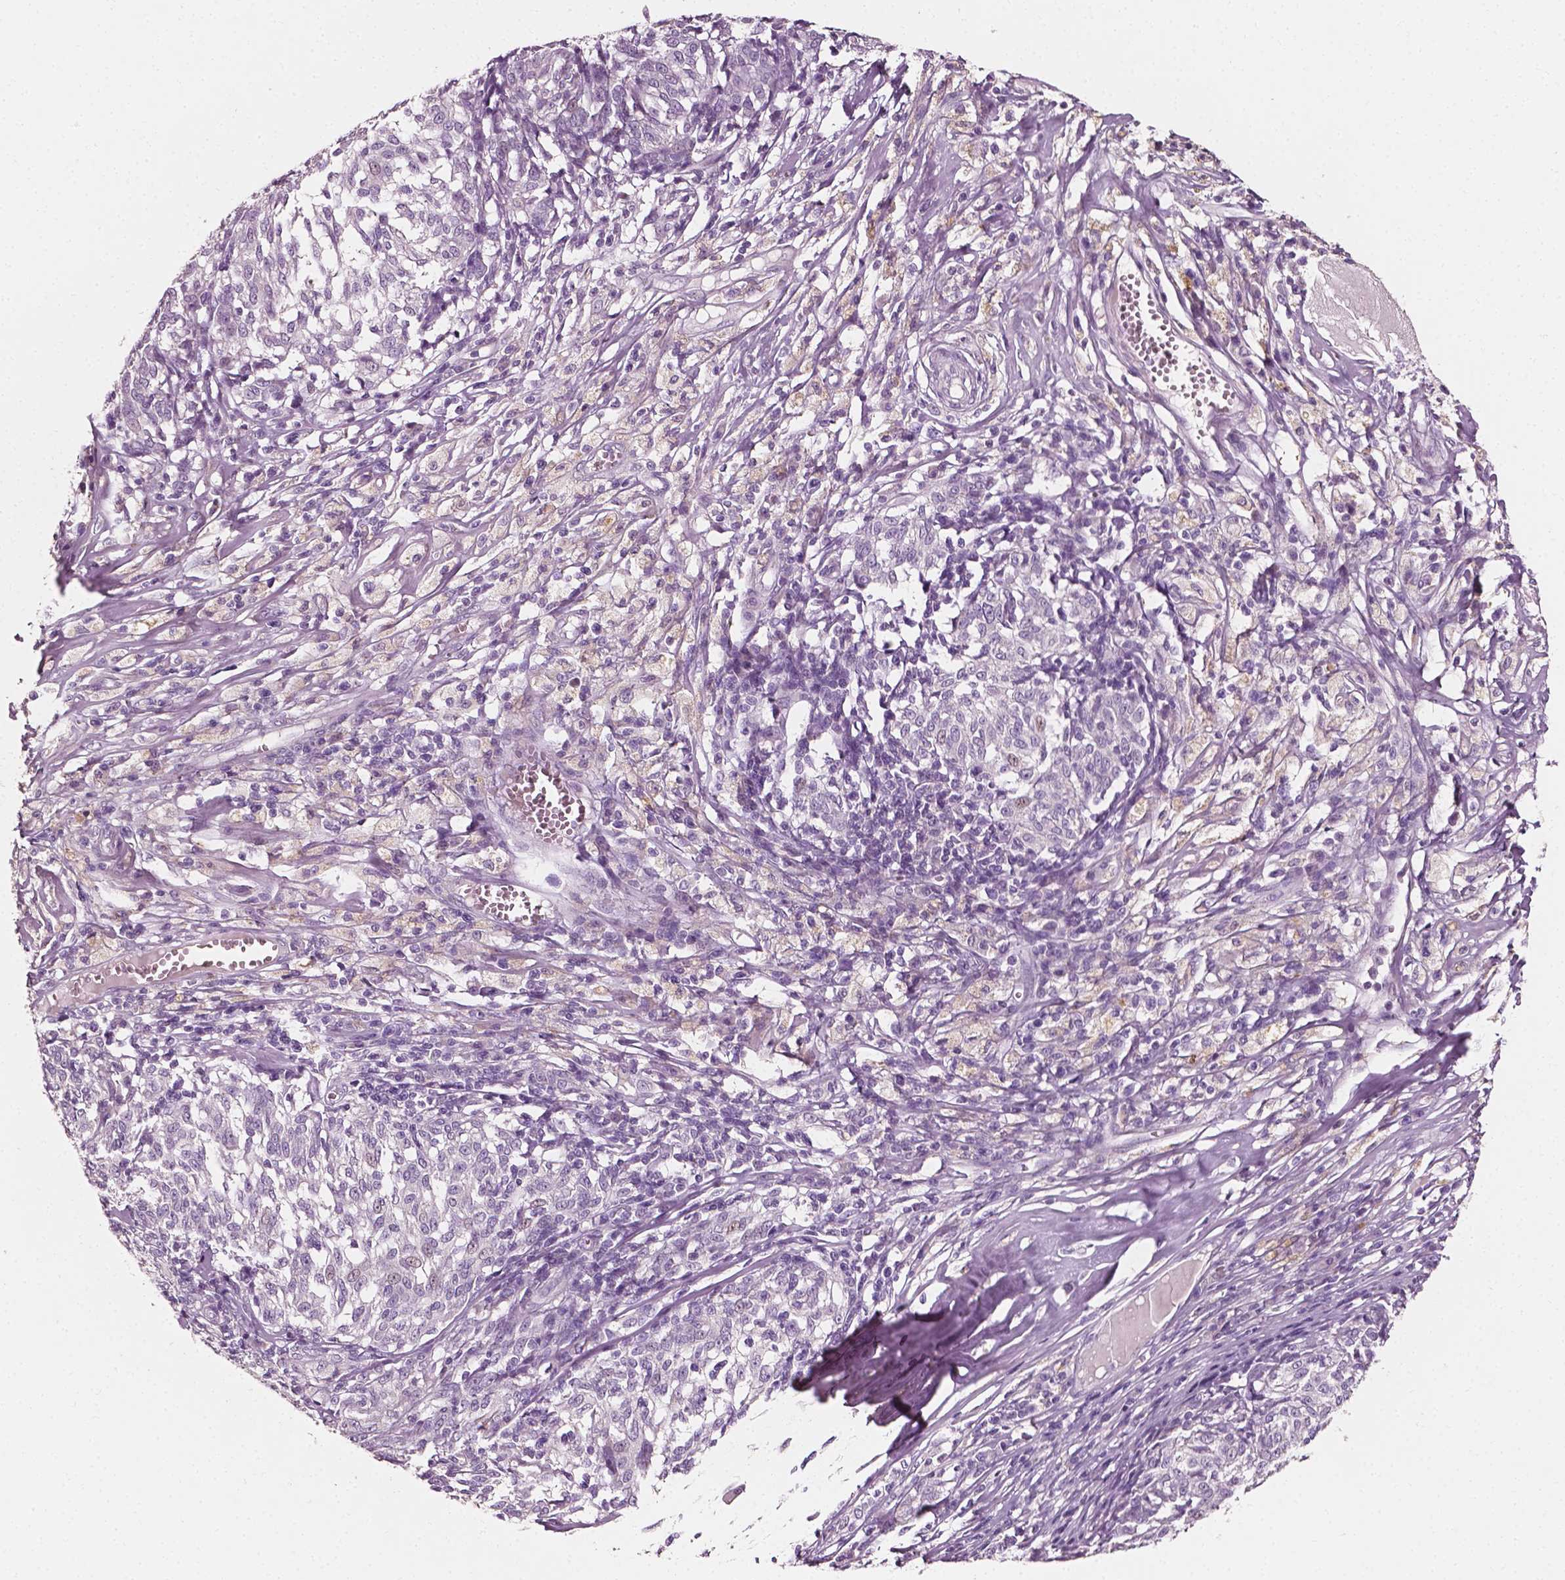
{"staining": {"intensity": "negative", "quantity": "none", "location": "none"}, "tissue": "melanoma", "cell_type": "Tumor cells", "image_type": "cancer", "snomed": [{"axis": "morphology", "description": "Malignant melanoma, NOS"}, {"axis": "topography", "description": "Skin"}], "caption": "Tumor cells show no significant expression in malignant melanoma. (DAB (3,3'-diaminobenzidine) immunohistochemistry visualized using brightfield microscopy, high magnification).", "gene": "PLA2R1", "patient": {"sex": "female", "age": 72}}